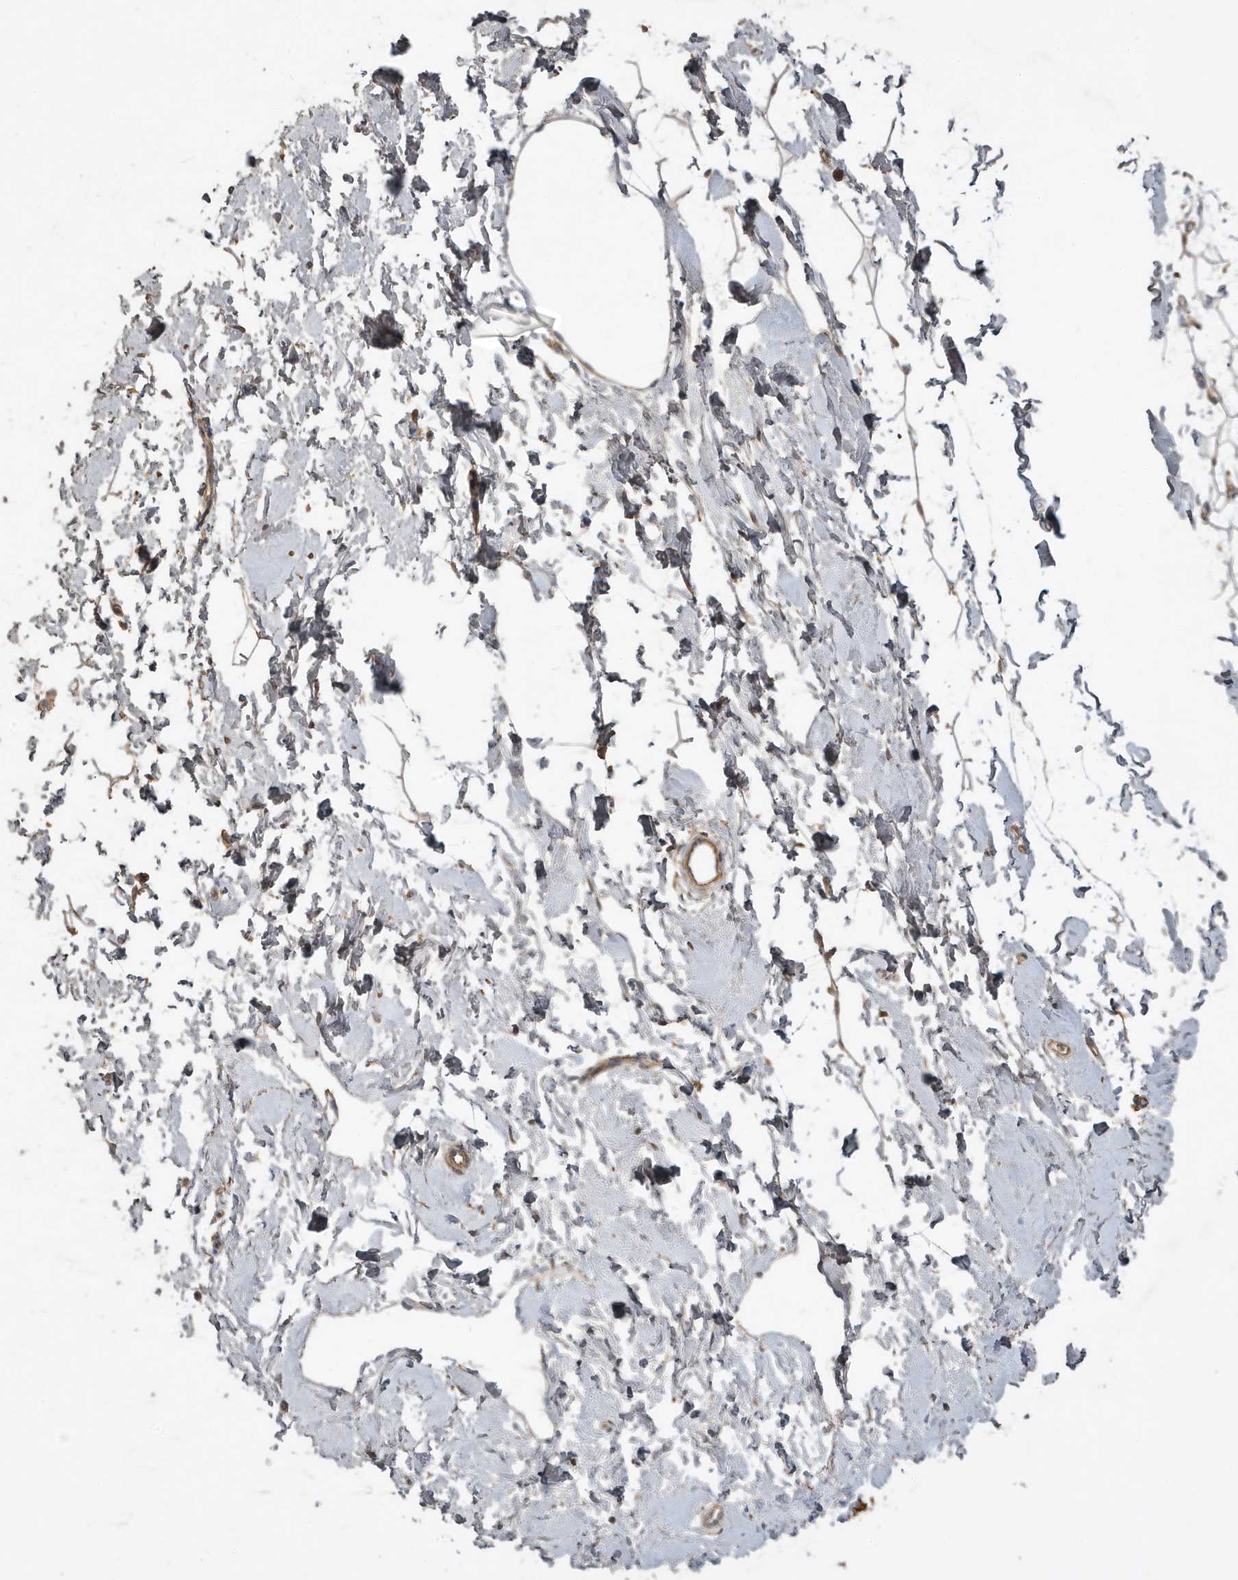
{"staining": {"intensity": "negative", "quantity": "none", "location": "none"}, "tissue": "adipose tissue", "cell_type": "Adipocytes", "image_type": "normal", "snomed": [{"axis": "morphology", "description": "Normal tissue, NOS"}, {"axis": "topography", "description": "Breast"}], "caption": "Protein analysis of unremarkable adipose tissue reveals no significant expression in adipocytes.", "gene": "PRRT3", "patient": {"sex": "female", "age": 23}}